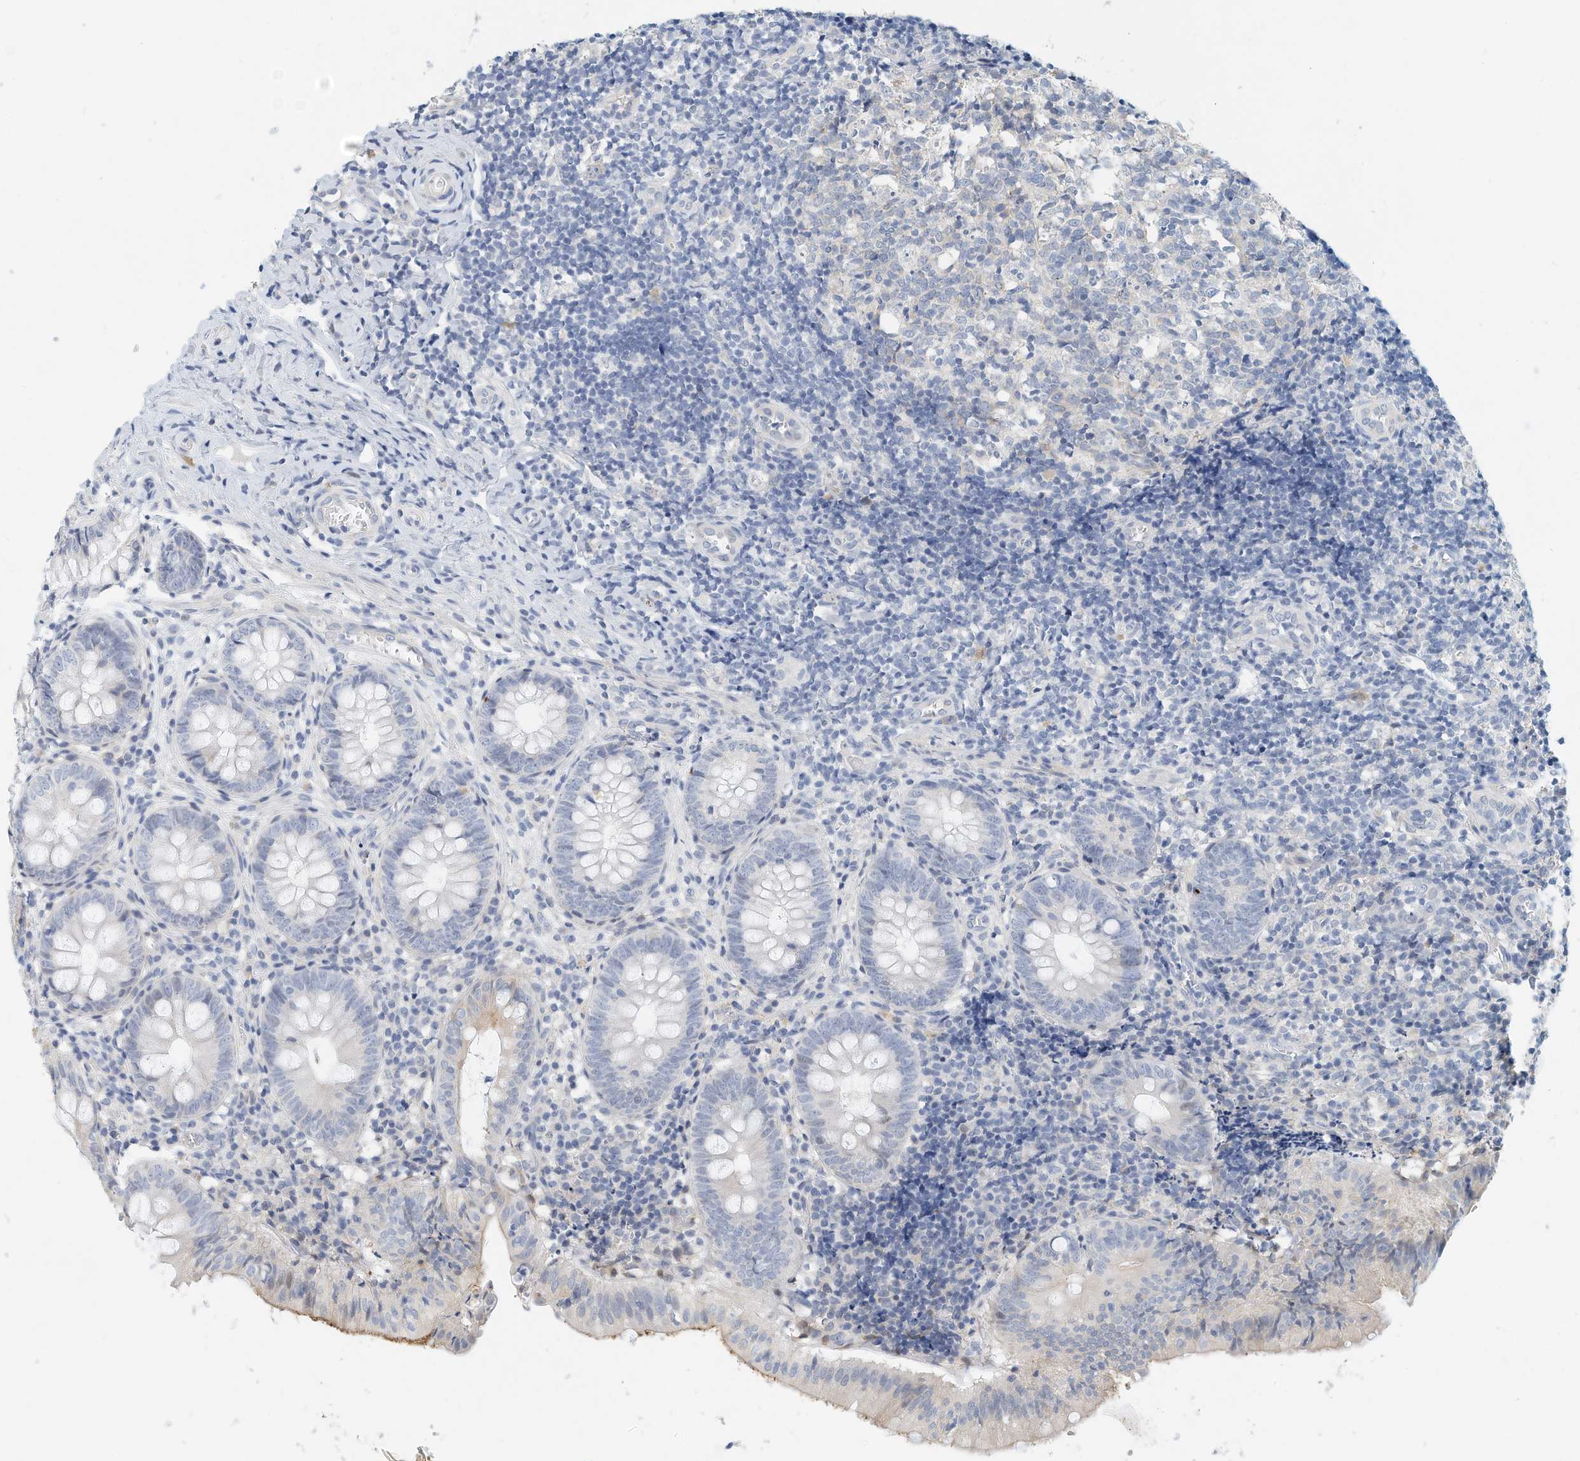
{"staining": {"intensity": "negative", "quantity": "none", "location": "none"}, "tissue": "appendix", "cell_type": "Glandular cells", "image_type": "normal", "snomed": [{"axis": "morphology", "description": "Normal tissue, NOS"}, {"axis": "topography", "description": "Appendix"}], "caption": "DAB (3,3'-diaminobenzidine) immunohistochemical staining of normal appendix reveals no significant expression in glandular cells.", "gene": "ARHGAP28", "patient": {"sex": "male", "age": 8}}